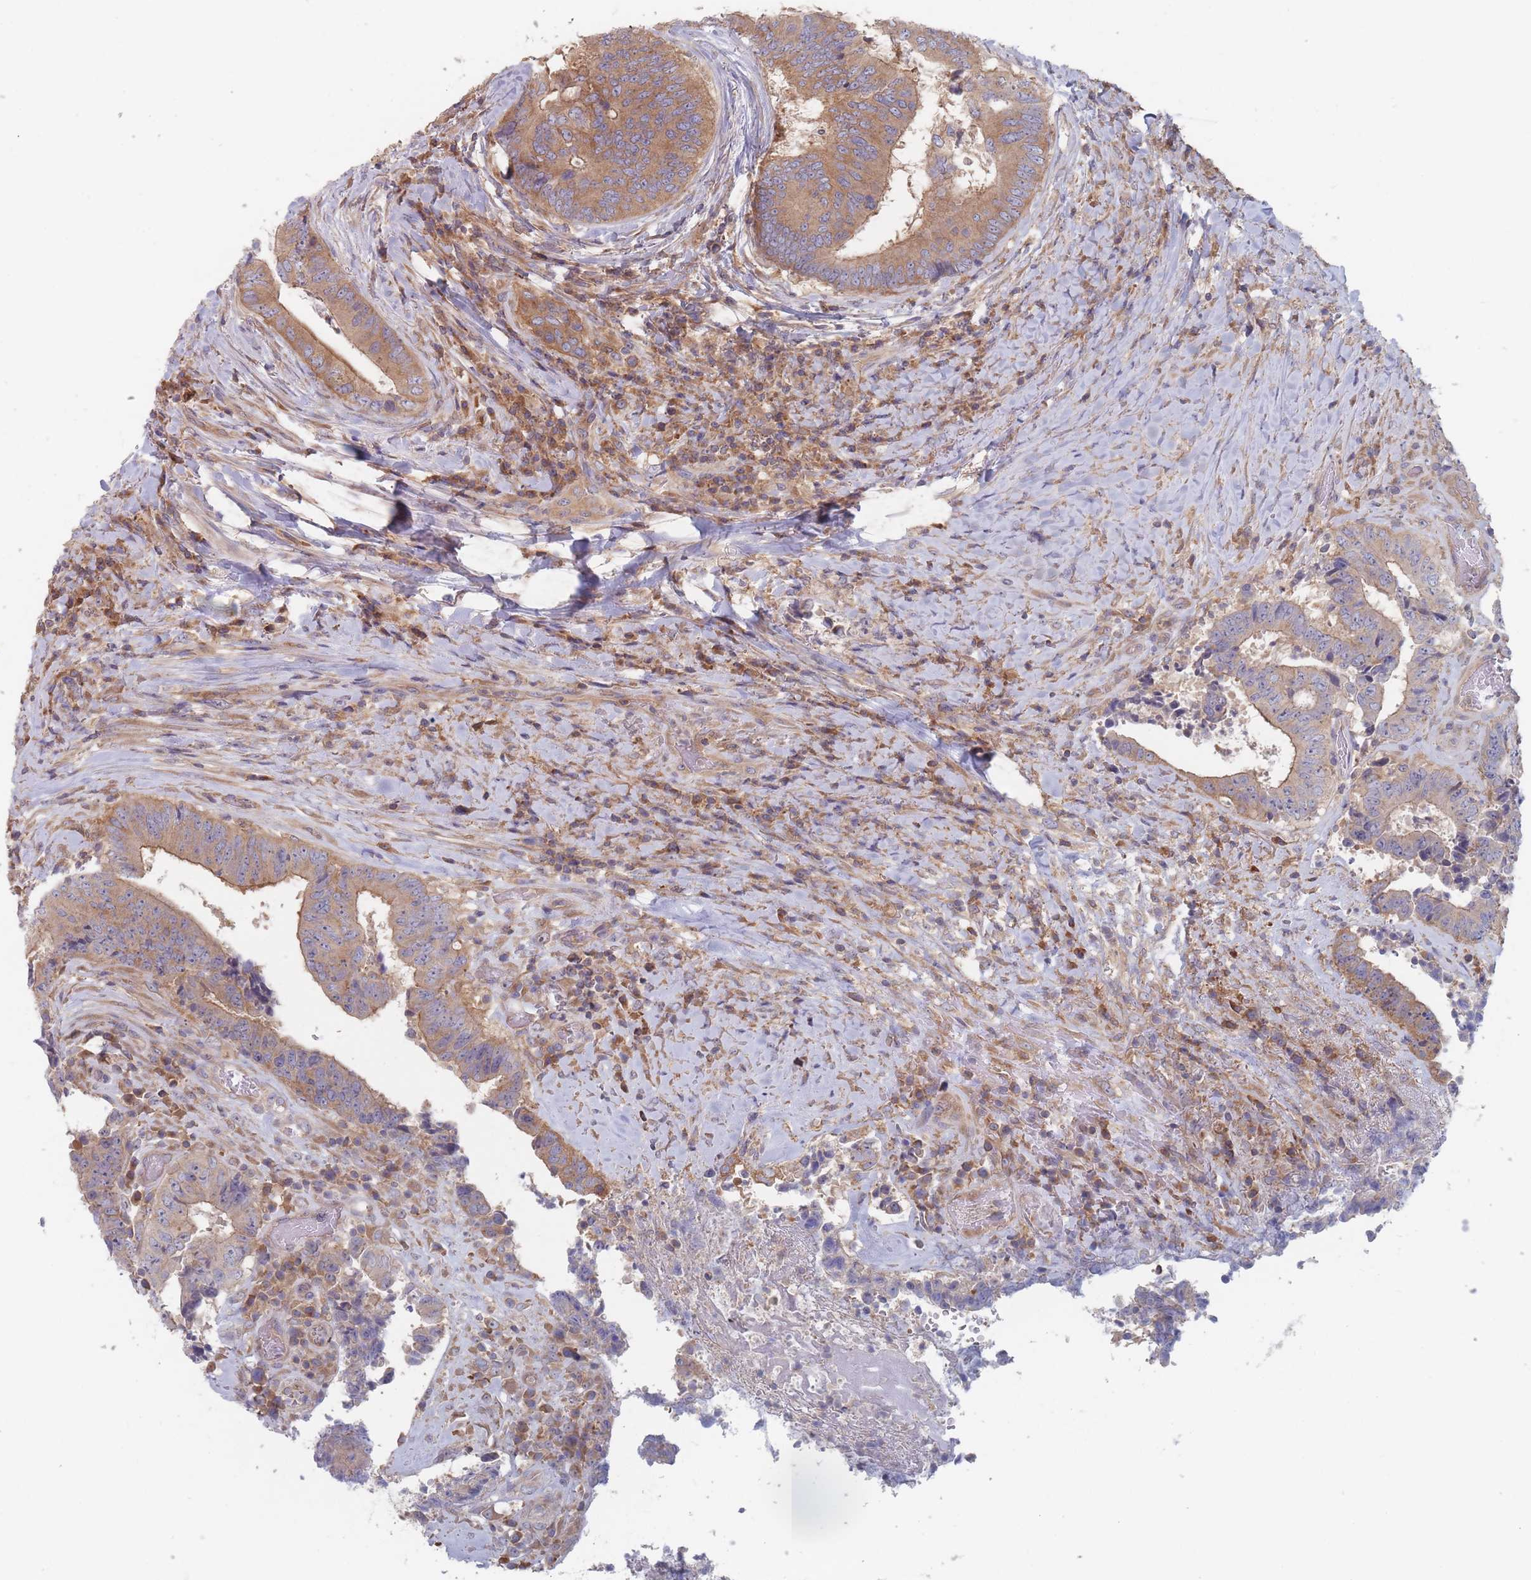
{"staining": {"intensity": "moderate", "quantity": ">75%", "location": "cytoplasmic/membranous"}, "tissue": "colorectal cancer", "cell_type": "Tumor cells", "image_type": "cancer", "snomed": [{"axis": "morphology", "description": "Adenocarcinoma, NOS"}, {"axis": "topography", "description": "Rectum"}], "caption": "Immunohistochemistry image of neoplastic tissue: colorectal cancer (adenocarcinoma) stained using immunohistochemistry reveals medium levels of moderate protein expression localized specifically in the cytoplasmic/membranous of tumor cells, appearing as a cytoplasmic/membranous brown color.", "gene": "EFCC1", "patient": {"sex": "male", "age": 72}}